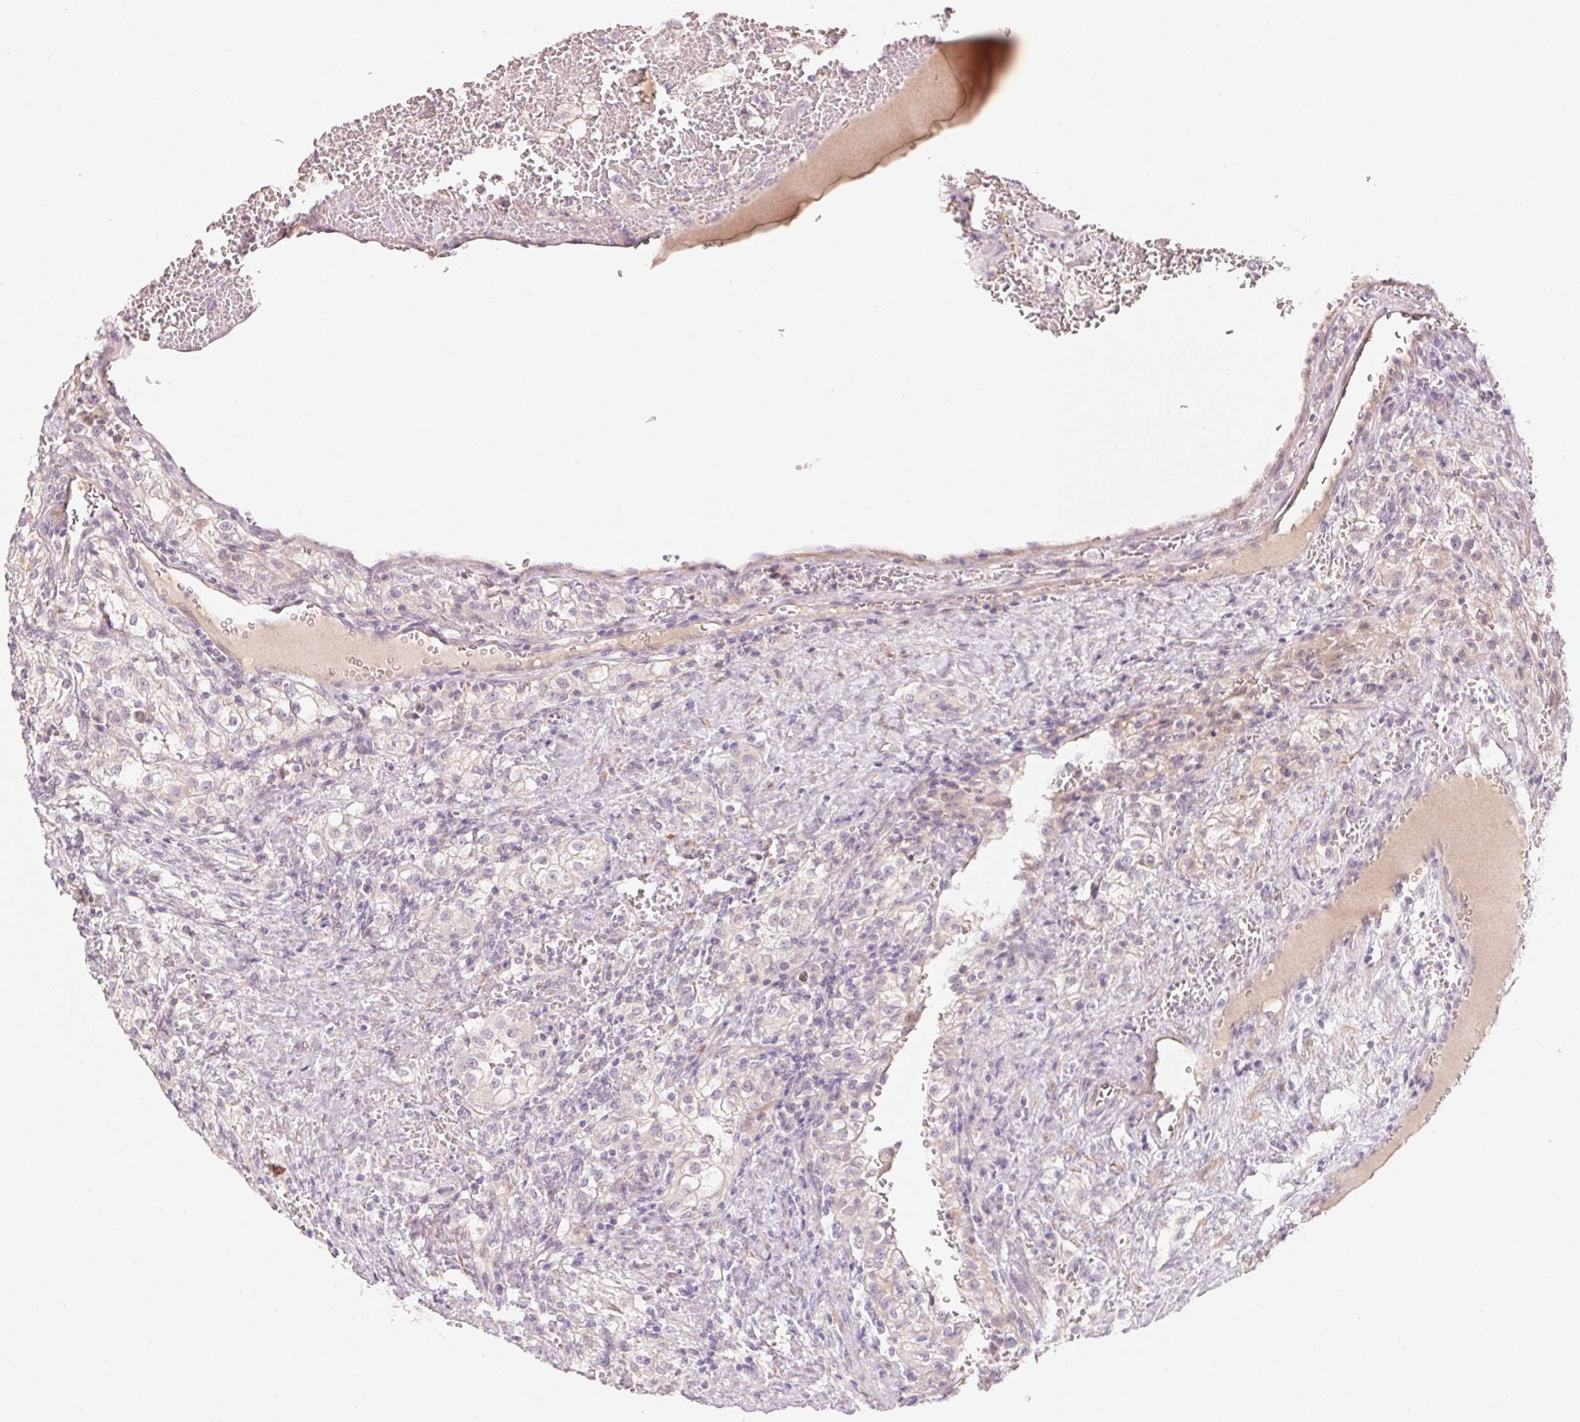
{"staining": {"intensity": "negative", "quantity": "none", "location": "none"}, "tissue": "renal cancer", "cell_type": "Tumor cells", "image_type": "cancer", "snomed": [{"axis": "morphology", "description": "Adenocarcinoma, NOS"}, {"axis": "topography", "description": "Kidney"}], "caption": "The micrograph displays no staining of tumor cells in renal cancer (adenocarcinoma). The staining was performed using DAB (3,3'-diaminobenzidine) to visualize the protein expression in brown, while the nuclei were stained in blue with hematoxylin (Magnification: 20x).", "gene": "TP53AIP1", "patient": {"sex": "female", "age": 74}}